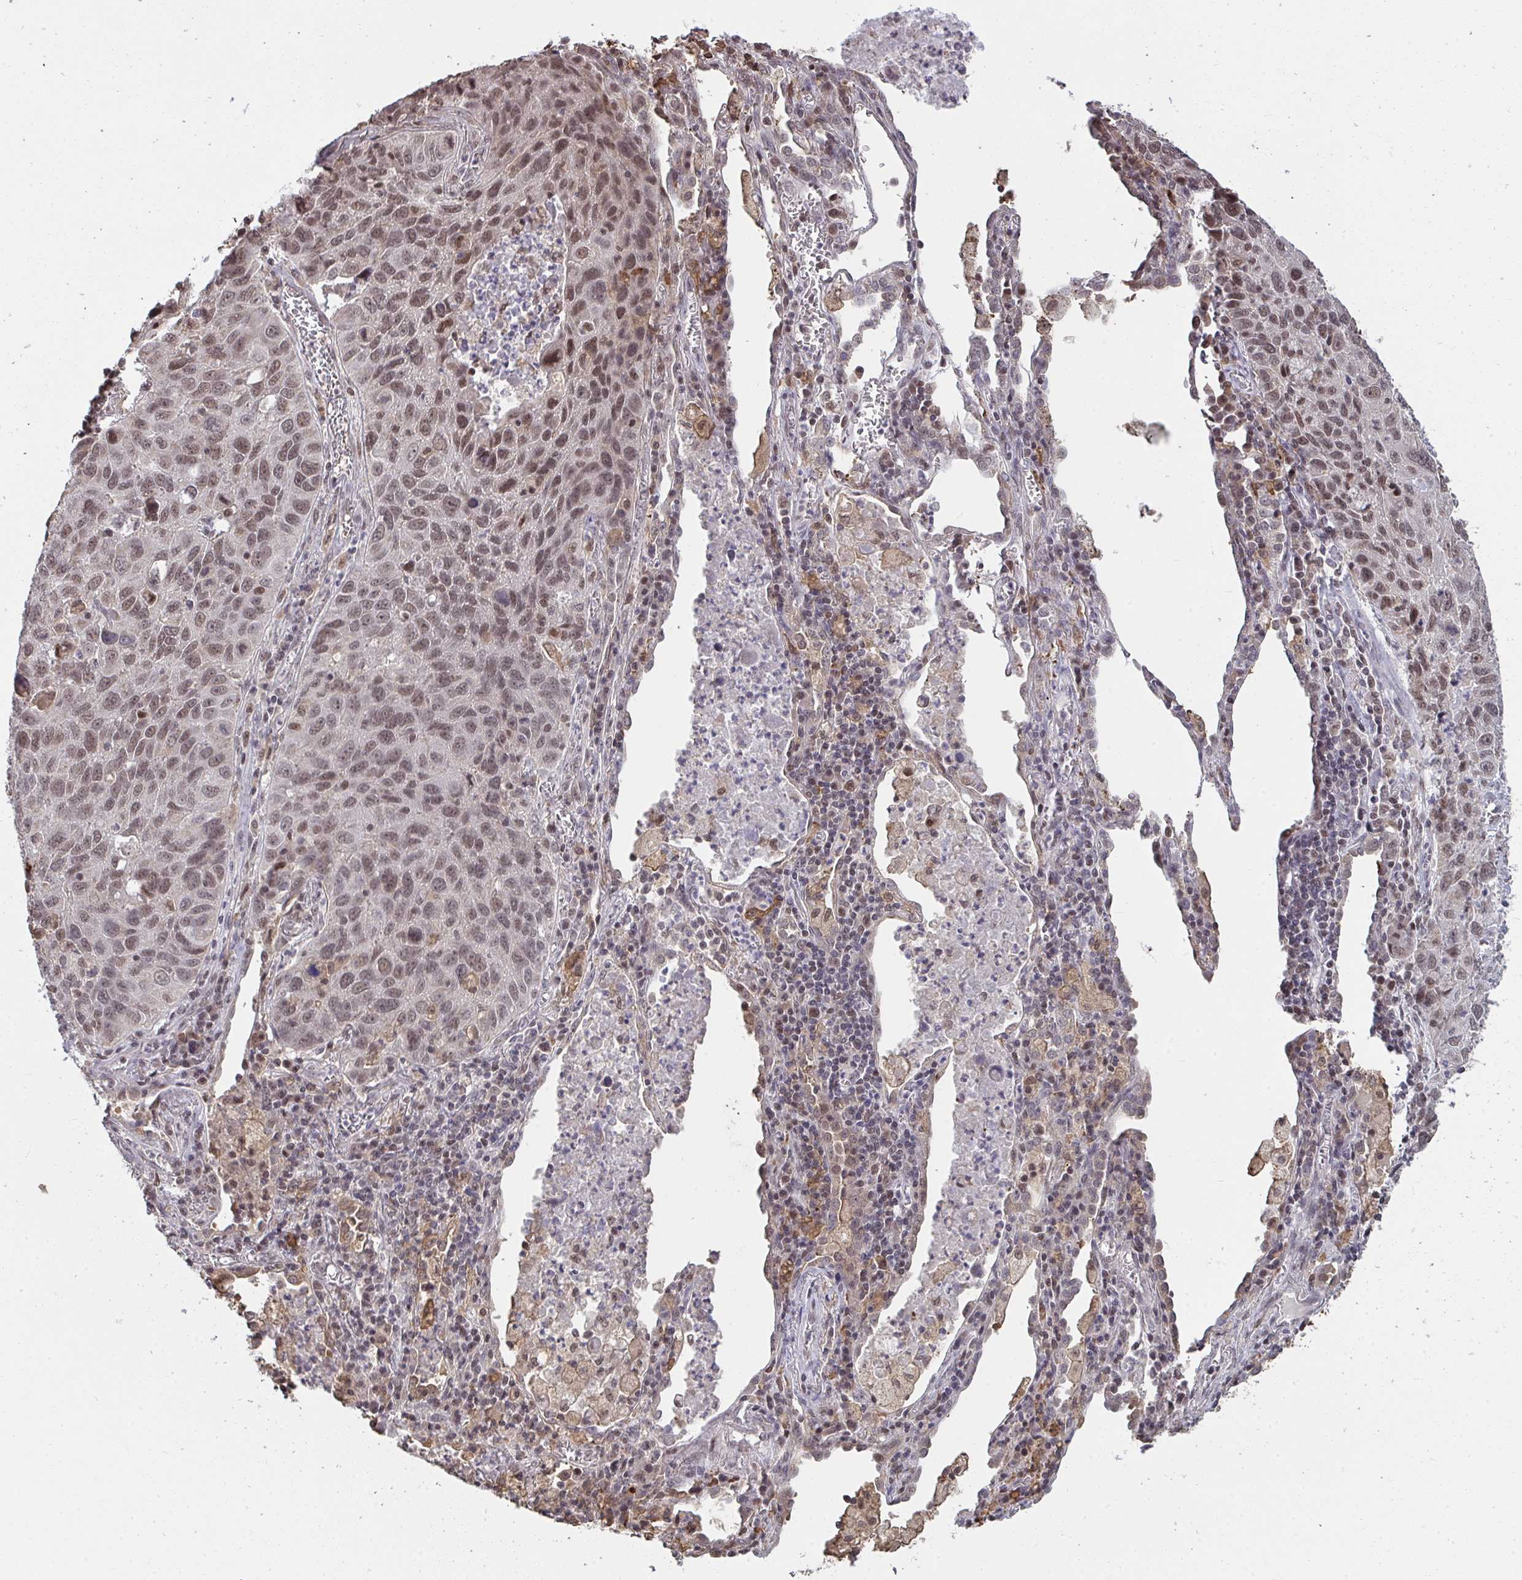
{"staining": {"intensity": "moderate", "quantity": ">75%", "location": "nuclear"}, "tissue": "lung cancer", "cell_type": "Tumor cells", "image_type": "cancer", "snomed": [{"axis": "morphology", "description": "Squamous cell carcinoma, NOS"}, {"axis": "topography", "description": "Lung"}], "caption": "Squamous cell carcinoma (lung) stained for a protein demonstrates moderate nuclear positivity in tumor cells. The staining was performed using DAB (3,3'-diaminobenzidine) to visualize the protein expression in brown, while the nuclei were stained in blue with hematoxylin (Magnification: 20x).", "gene": "SAP30", "patient": {"sex": "female", "age": 61}}